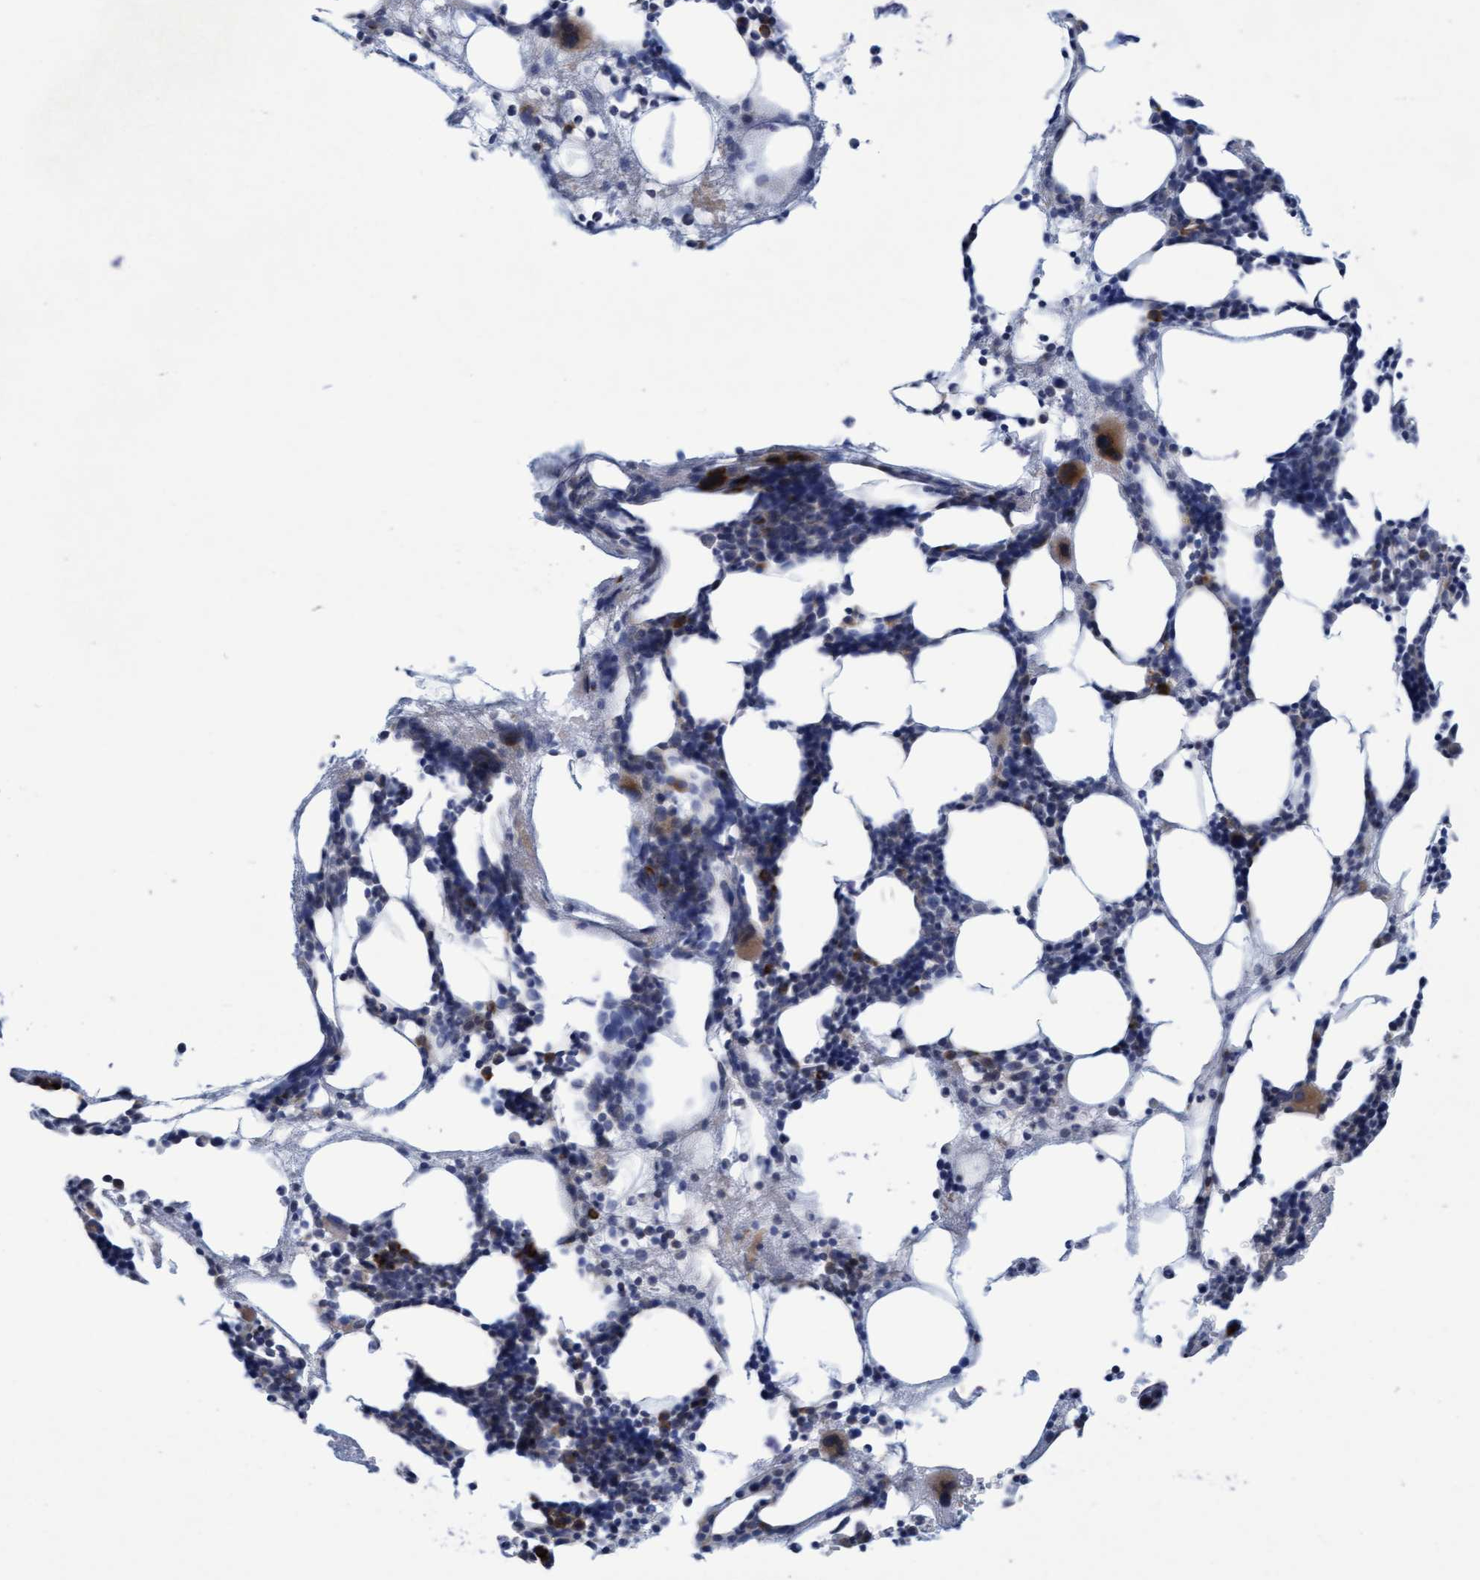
{"staining": {"intensity": "moderate", "quantity": "<25%", "location": "cytoplasmic/membranous"}, "tissue": "bone marrow", "cell_type": "Hematopoietic cells", "image_type": "normal", "snomed": [{"axis": "morphology", "description": "Normal tissue, NOS"}, {"axis": "morphology", "description": "Inflammation, NOS"}, {"axis": "topography", "description": "Bone marrow"}], "caption": "IHC (DAB (3,3'-diaminobenzidine)) staining of benign human bone marrow displays moderate cytoplasmic/membranous protein expression in about <25% of hematopoietic cells. (DAB (3,3'-diaminobenzidine) IHC with brightfield microscopy, high magnification).", "gene": "SLC28A3", "patient": {"sex": "female", "age": 67}}